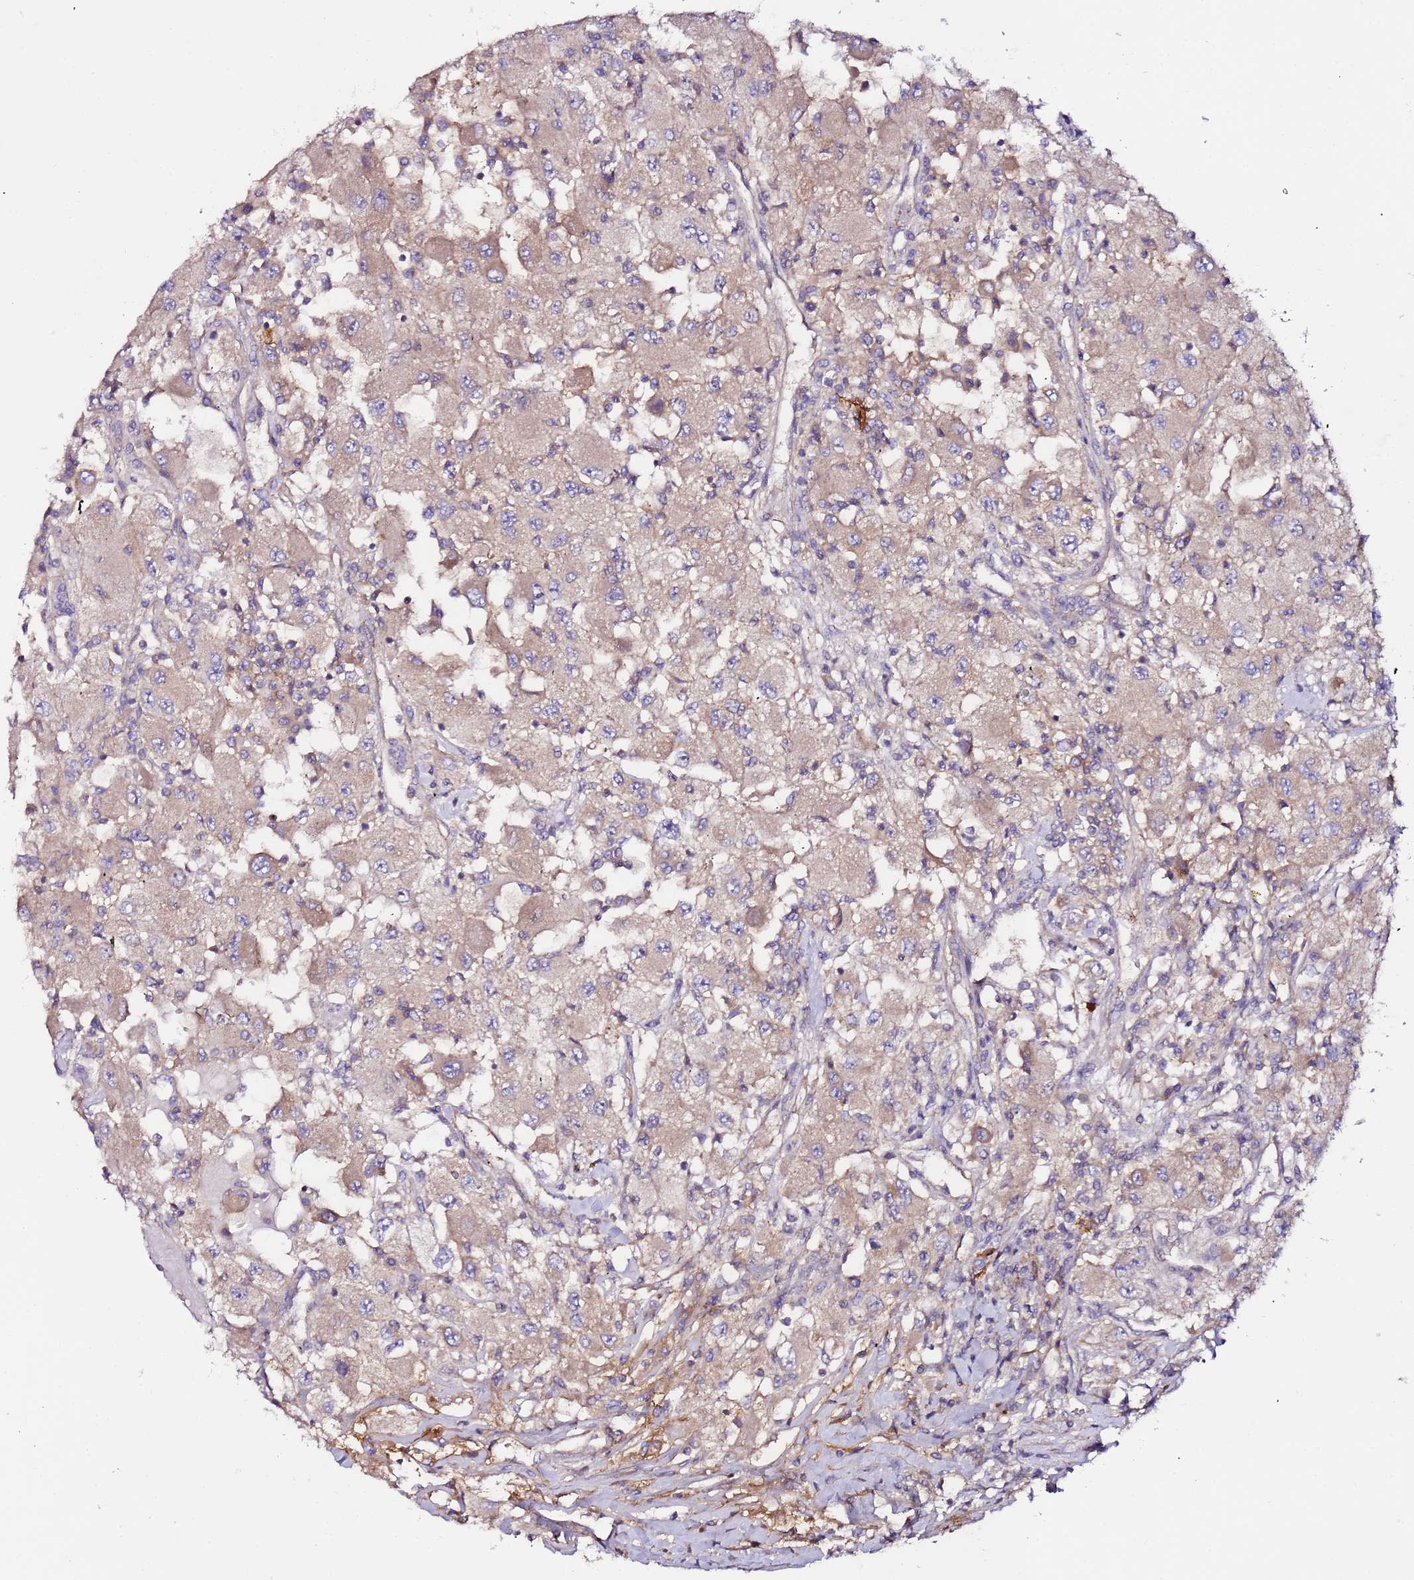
{"staining": {"intensity": "weak", "quantity": ">75%", "location": "cytoplasmic/membranous"}, "tissue": "renal cancer", "cell_type": "Tumor cells", "image_type": "cancer", "snomed": [{"axis": "morphology", "description": "Adenocarcinoma, NOS"}, {"axis": "topography", "description": "Kidney"}], "caption": "Immunohistochemistry (IHC) histopathology image of renal adenocarcinoma stained for a protein (brown), which reveals low levels of weak cytoplasmic/membranous staining in approximately >75% of tumor cells.", "gene": "FLVCR1", "patient": {"sex": "female", "age": 67}}